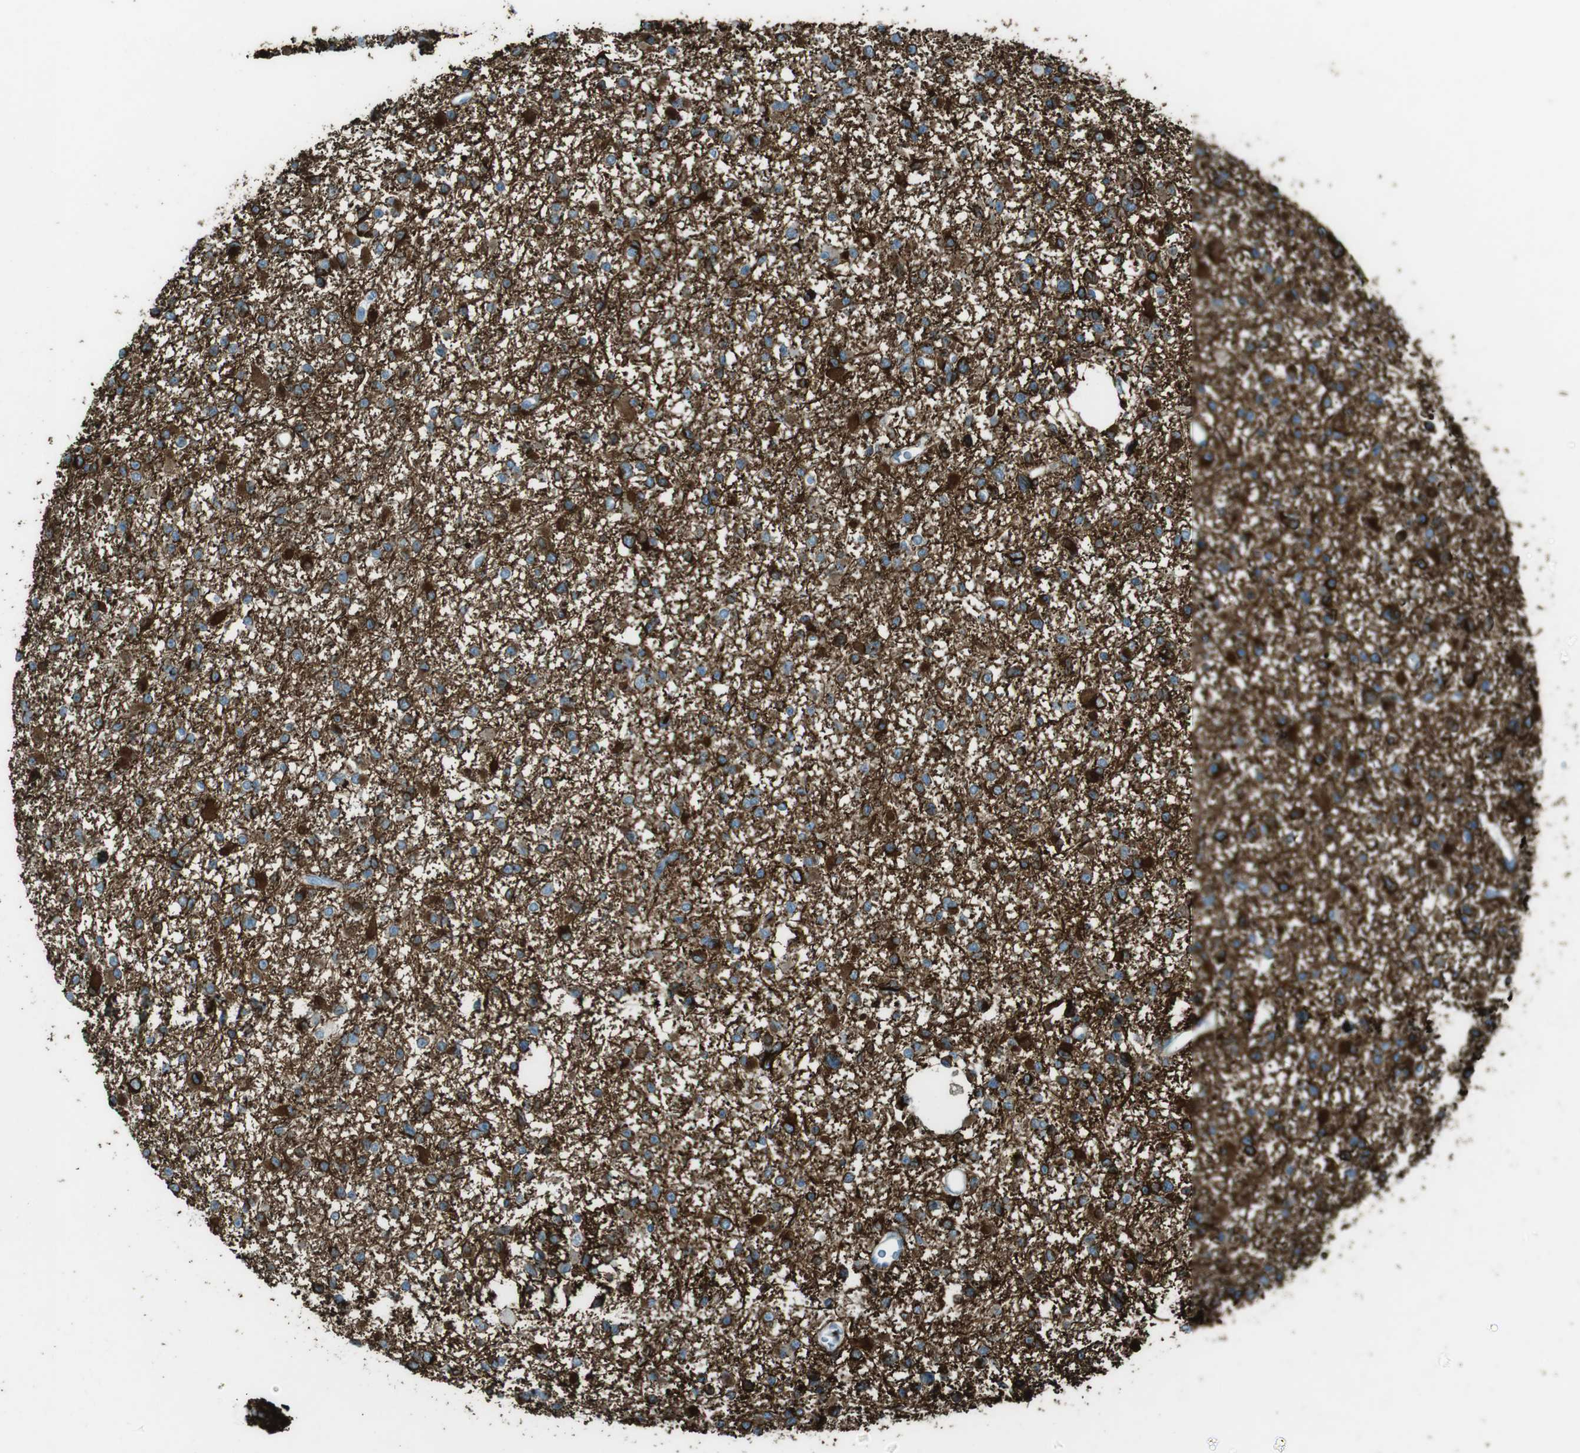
{"staining": {"intensity": "strong", "quantity": ">75%", "location": "cytoplasmic/membranous"}, "tissue": "glioma", "cell_type": "Tumor cells", "image_type": "cancer", "snomed": [{"axis": "morphology", "description": "Glioma, malignant, Low grade"}, {"axis": "topography", "description": "Brain"}], "caption": "Brown immunohistochemical staining in glioma demonstrates strong cytoplasmic/membranous expression in approximately >75% of tumor cells.", "gene": "TUBB2A", "patient": {"sex": "female", "age": 22}}